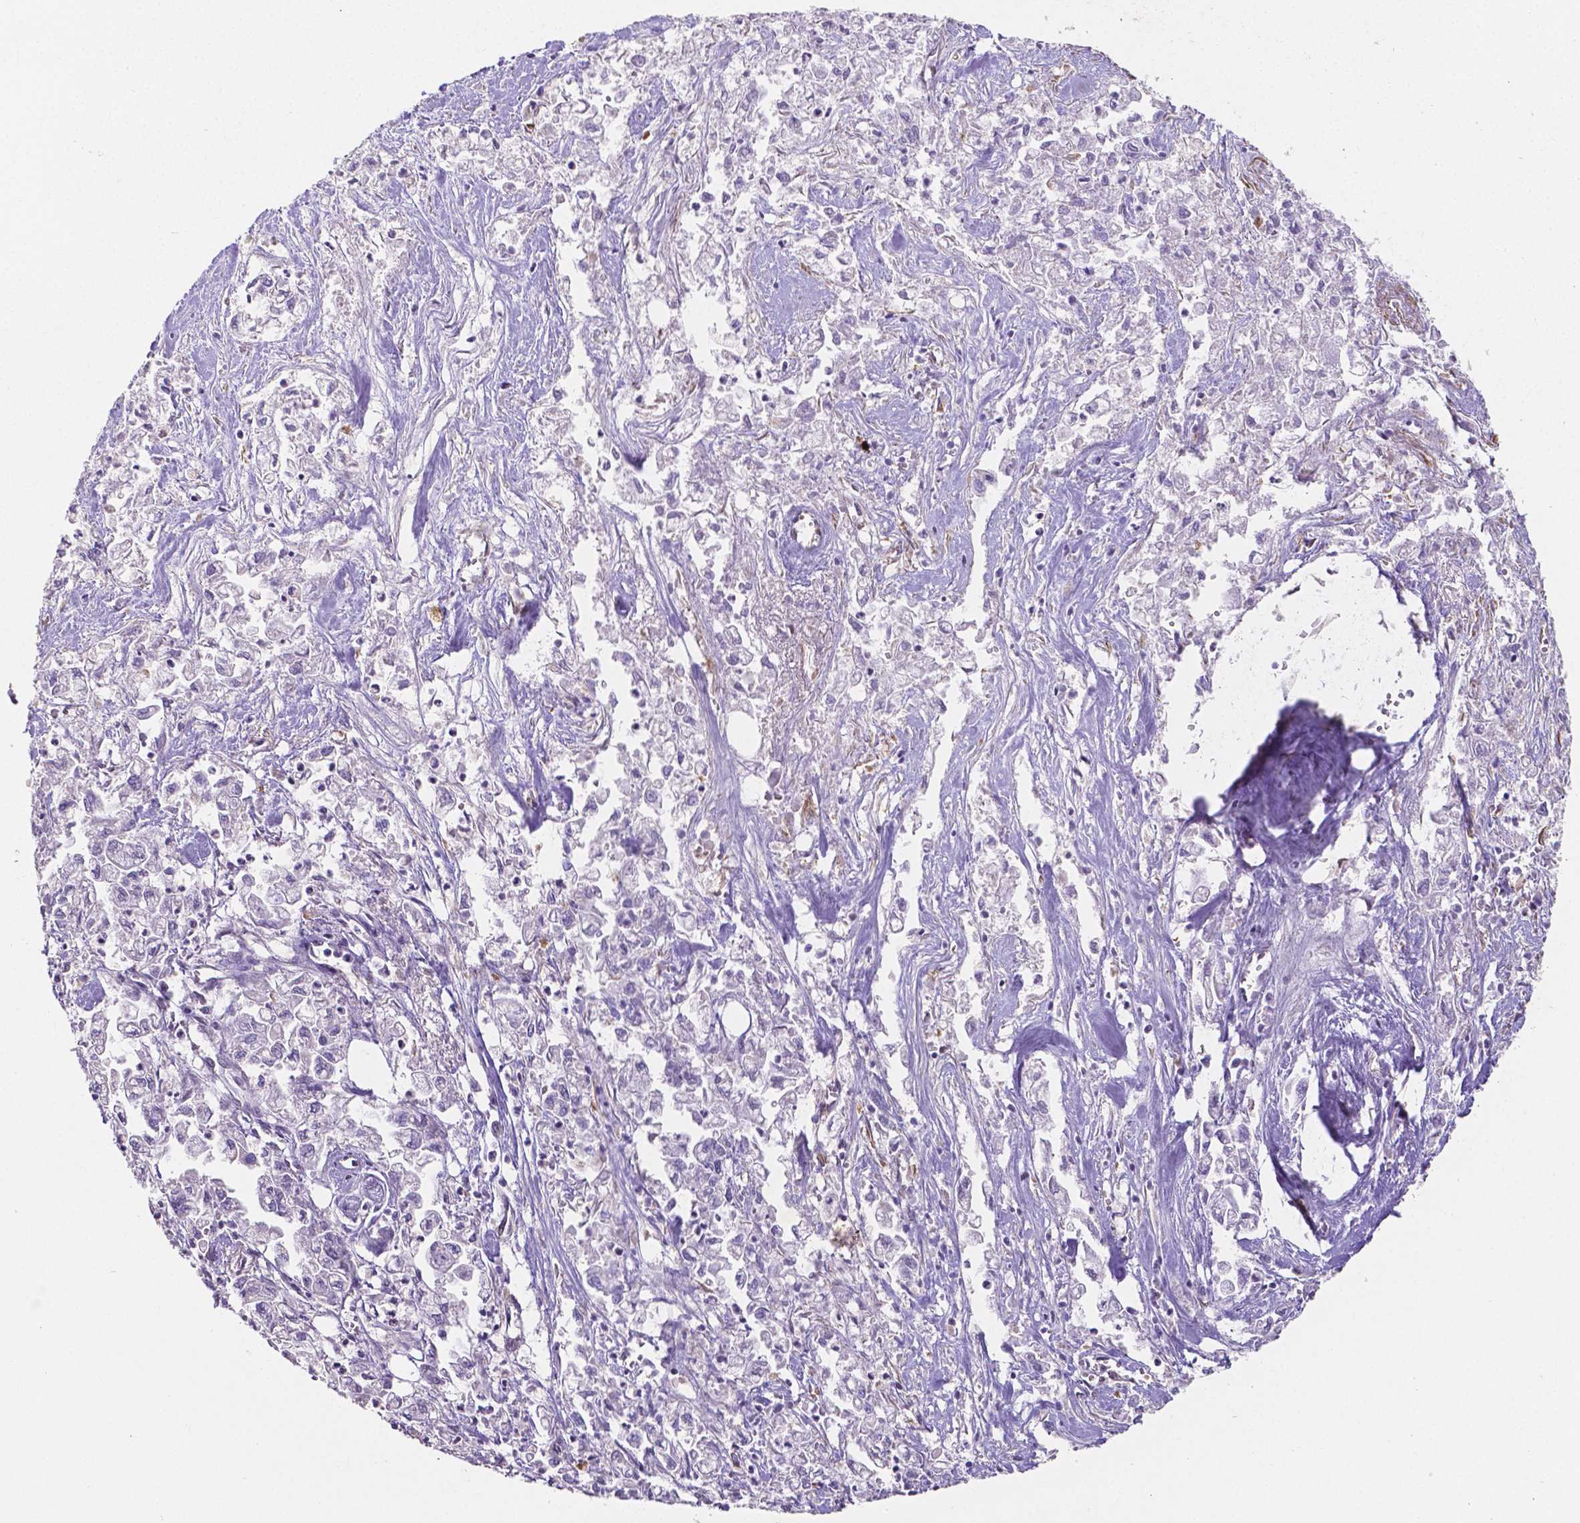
{"staining": {"intensity": "negative", "quantity": "none", "location": "none"}, "tissue": "pancreatic cancer", "cell_type": "Tumor cells", "image_type": "cancer", "snomed": [{"axis": "morphology", "description": "Adenocarcinoma, NOS"}, {"axis": "topography", "description": "Pancreas"}], "caption": "There is no significant expression in tumor cells of pancreatic cancer (adenocarcinoma).", "gene": "MEF2C", "patient": {"sex": "male", "age": 72}}